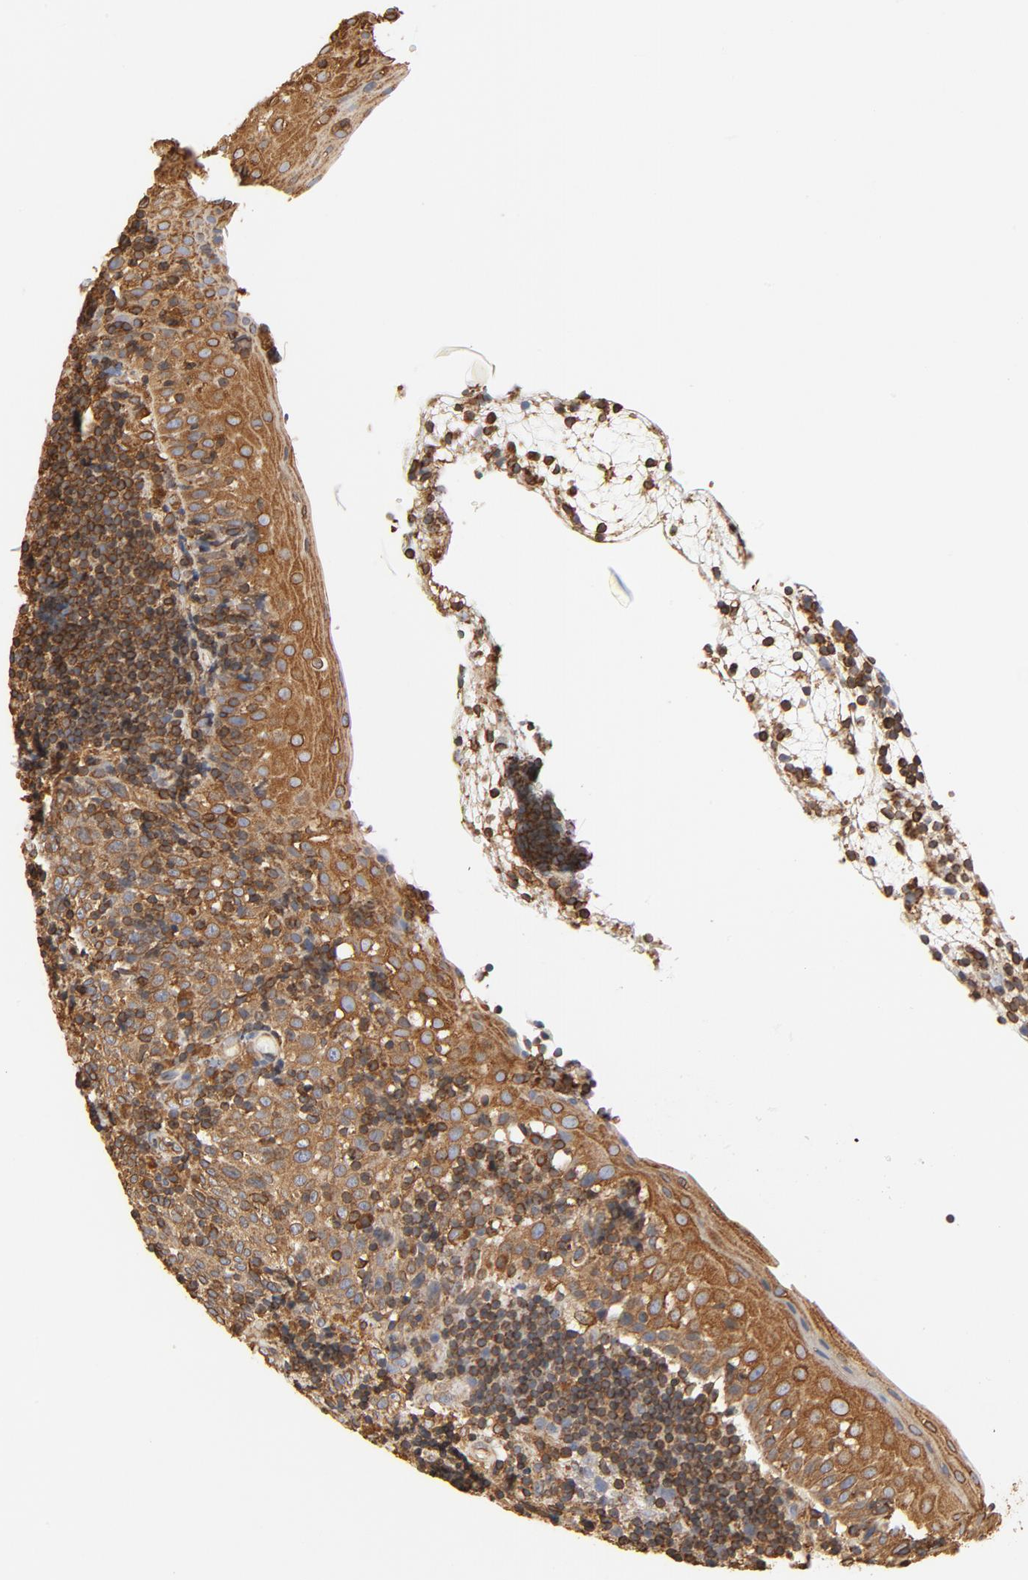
{"staining": {"intensity": "strong", "quantity": "<25%", "location": "cytoplasmic/membranous"}, "tissue": "tonsil", "cell_type": "Germinal center cells", "image_type": "normal", "snomed": [{"axis": "morphology", "description": "Normal tissue, NOS"}, {"axis": "topography", "description": "Tonsil"}], "caption": "Immunohistochemical staining of benign human tonsil reveals <25% levels of strong cytoplasmic/membranous protein expression in about <25% of germinal center cells.", "gene": "BCAP31", "patient": {"sex": "female", "age": 40}}